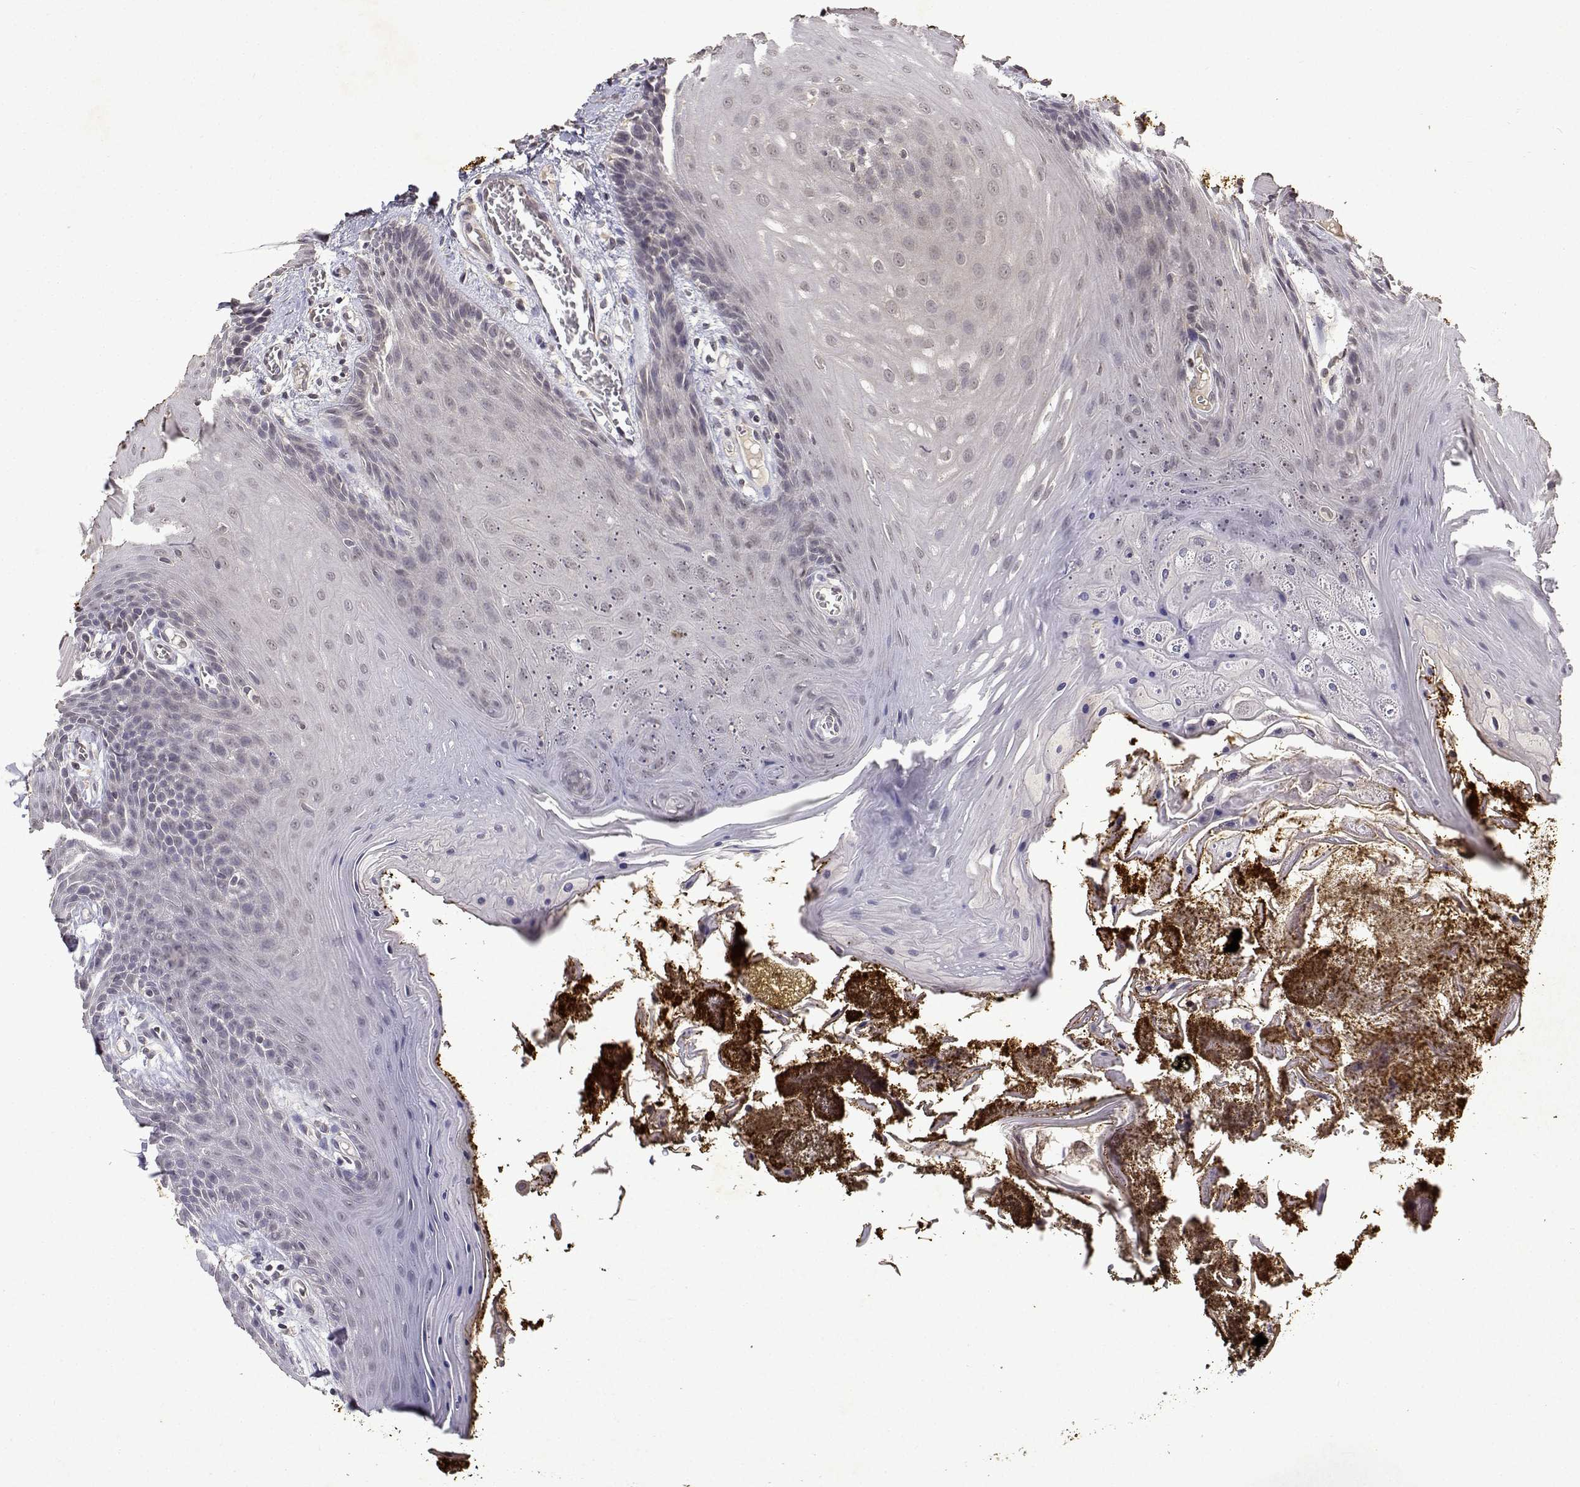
{"staining": {"intensity": "negative", "quantity": "none", "location": "none"}, "tissue": "oral mucosa", "cell_type": "Squamous epithelial cells", "image_type": "normal", "snomed": [{"axis": "morphology", "description": "Normal tissue, NOS"}, {"axis": "topography", "description": "Oral tissue"}], "caption": "Micrograph shows no protein positivity in squamous epithelial cells of unremarkable oral mucosa. (Stains: DAB (3,3'-diaminobenzidine) immunohistochemistry with hematoxylin counter stain, Microscopy: brightfield microscopy at high magnification).", "gene": "BDNF", "patient": {"sex": "male", "age": 9}}